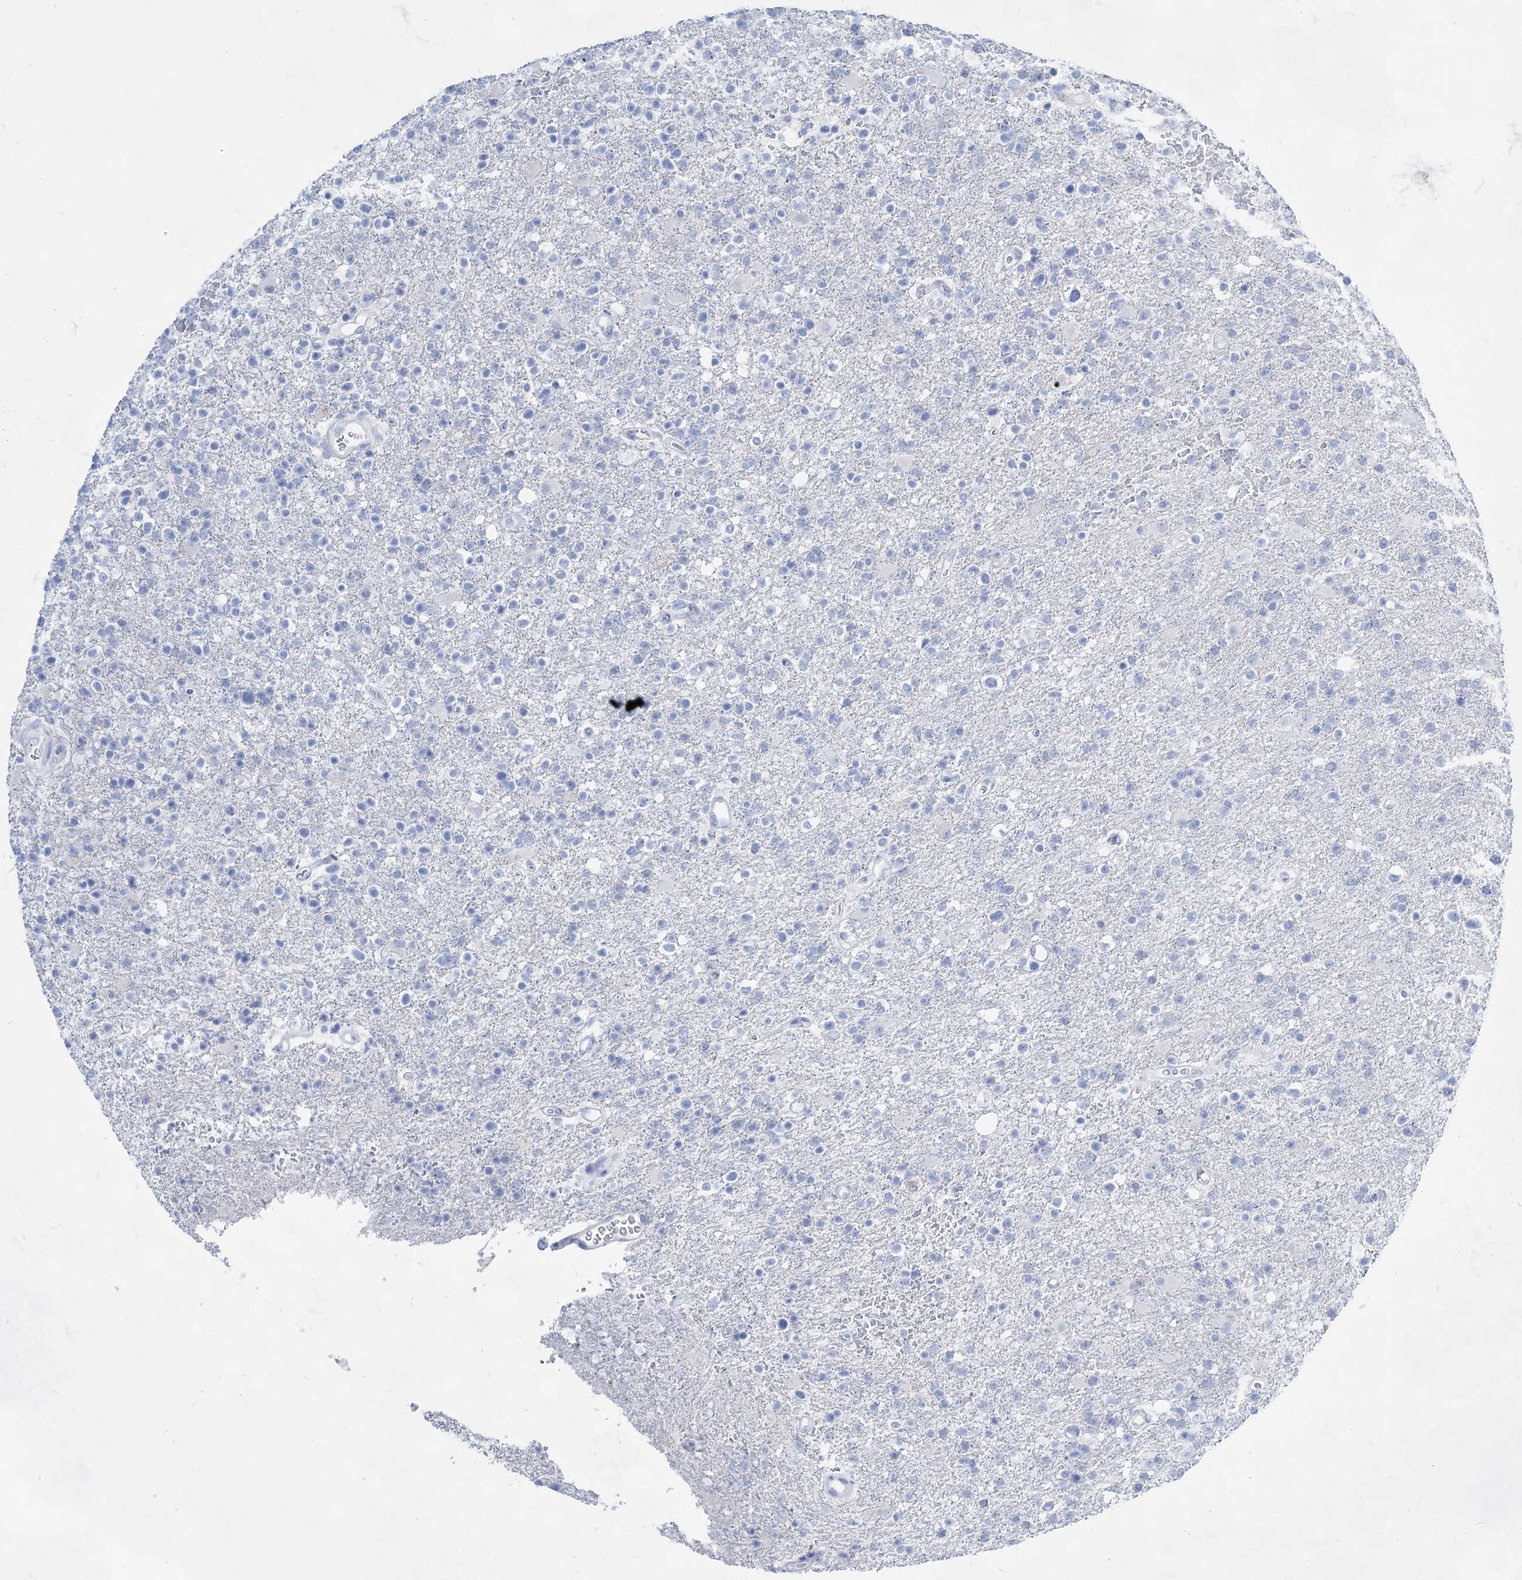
{"staining": {"intensity": "negative", "quantity": "none", "location": "none"}, "tissue": "glioma", "cell_type": "Tumor cells", "image_type": "cancer", "snomed": [{"axis": "morphology", "description": "Glioma, malignant, High grade"}, {"axis": "topography", "description": "Brain"}], "caption": "Glioma was stained to show a protein in brown. There is no significant staining in tumor cells. (DAB IHC, high magnification).", "gene": "ACRV1", "patient": {"sex": "male", "age": 72}}